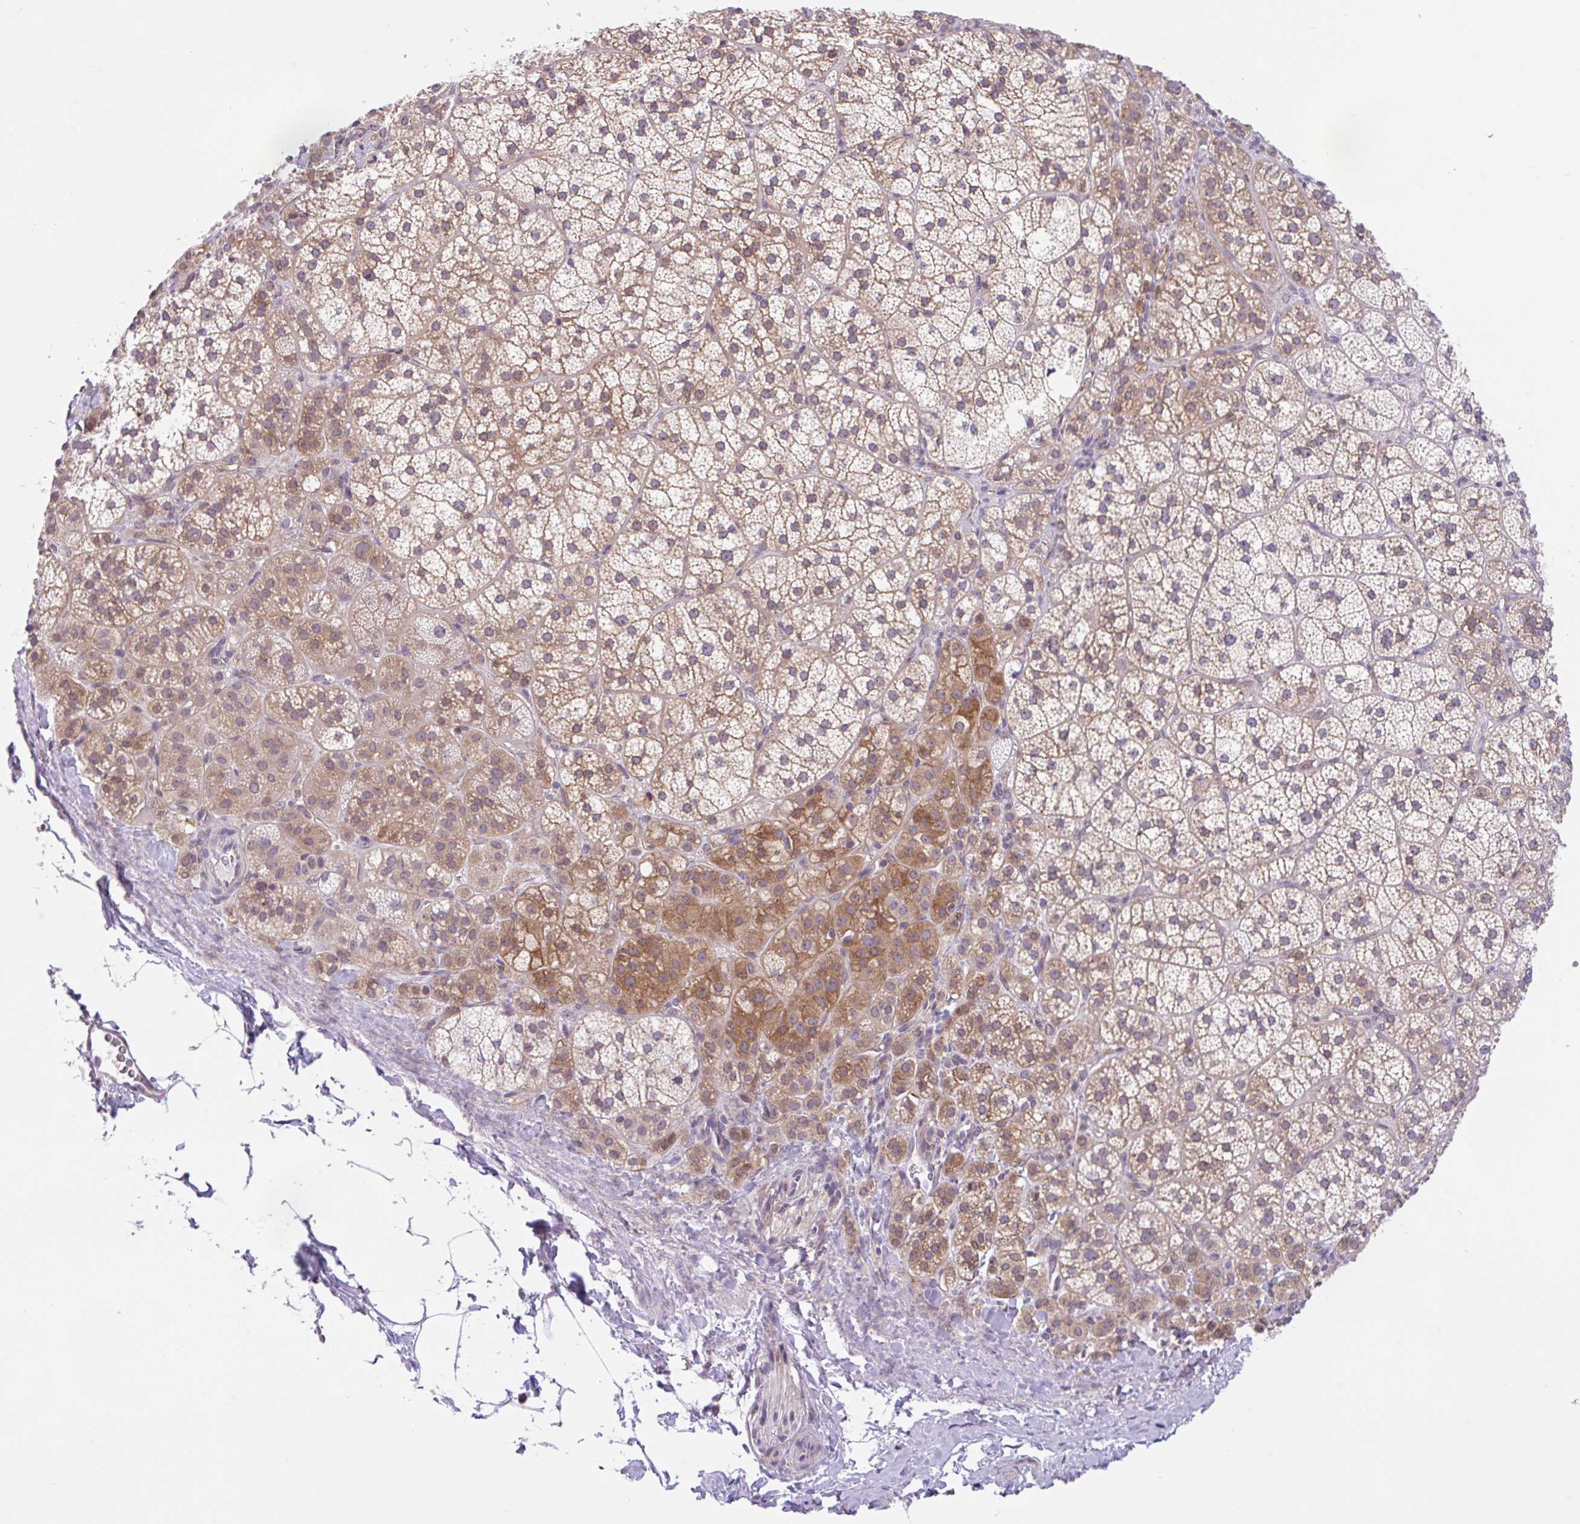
{"staining": {"intensity": "moderate", "quantity": ">75%", "location": "cytoplasmic/membranous"}, "tissue": "adrenal gland", "cell_type": "Glandular cells", "image_type": "normal", "snomed": [{"axis": "morphology", "description": "Normal tissue, NOS"}, {"axis": "topography", "description": "Adrenal gland"}], "caption": "A histopathology image of human adrenal gland stained for a protein displays moderate cytoplasmic/membranous brown staining in glandular cells.", "gene": "RALBP1", "patient": {"sex": "female", "age": 60}}